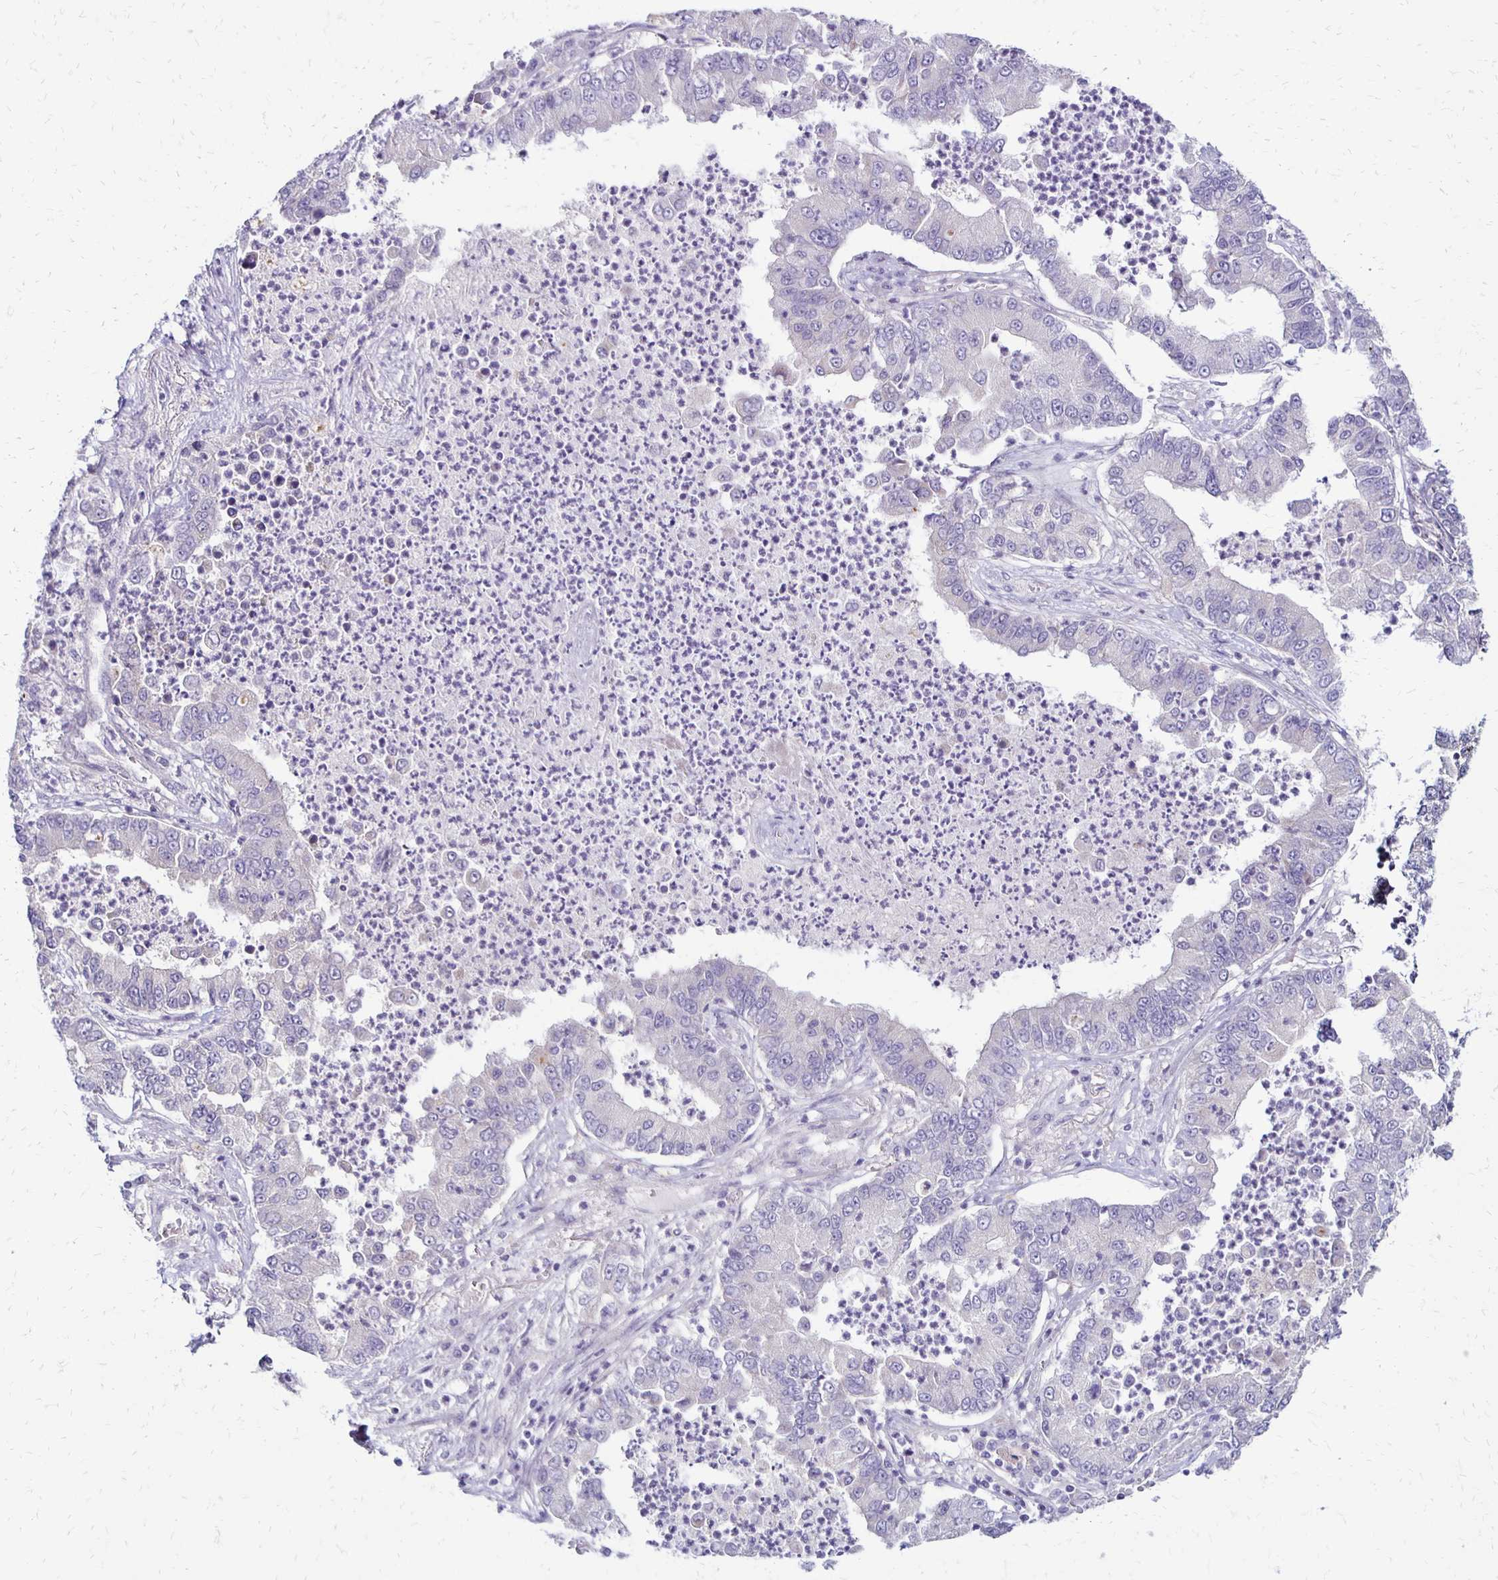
{"staining": {"intensity": "negative", "quantity": "none", "location": "none"}, "tissue": "lung cancer", "cell_type": "Tumor cells", "image_type": "cancer", "snomed": [{"axis": "morphology", "description": "Adenocarcinoma, NOS"}, {"axis": "topography", "description": "Lung"}], "caption": "An IHC photomicrograph of adenocarcinoma (lung) is shown. There is no staining in tumor cells of adenocarcinoma (lung).", "gene": "KATNBL1", "patient": {"sex": "female", "age": 57}}